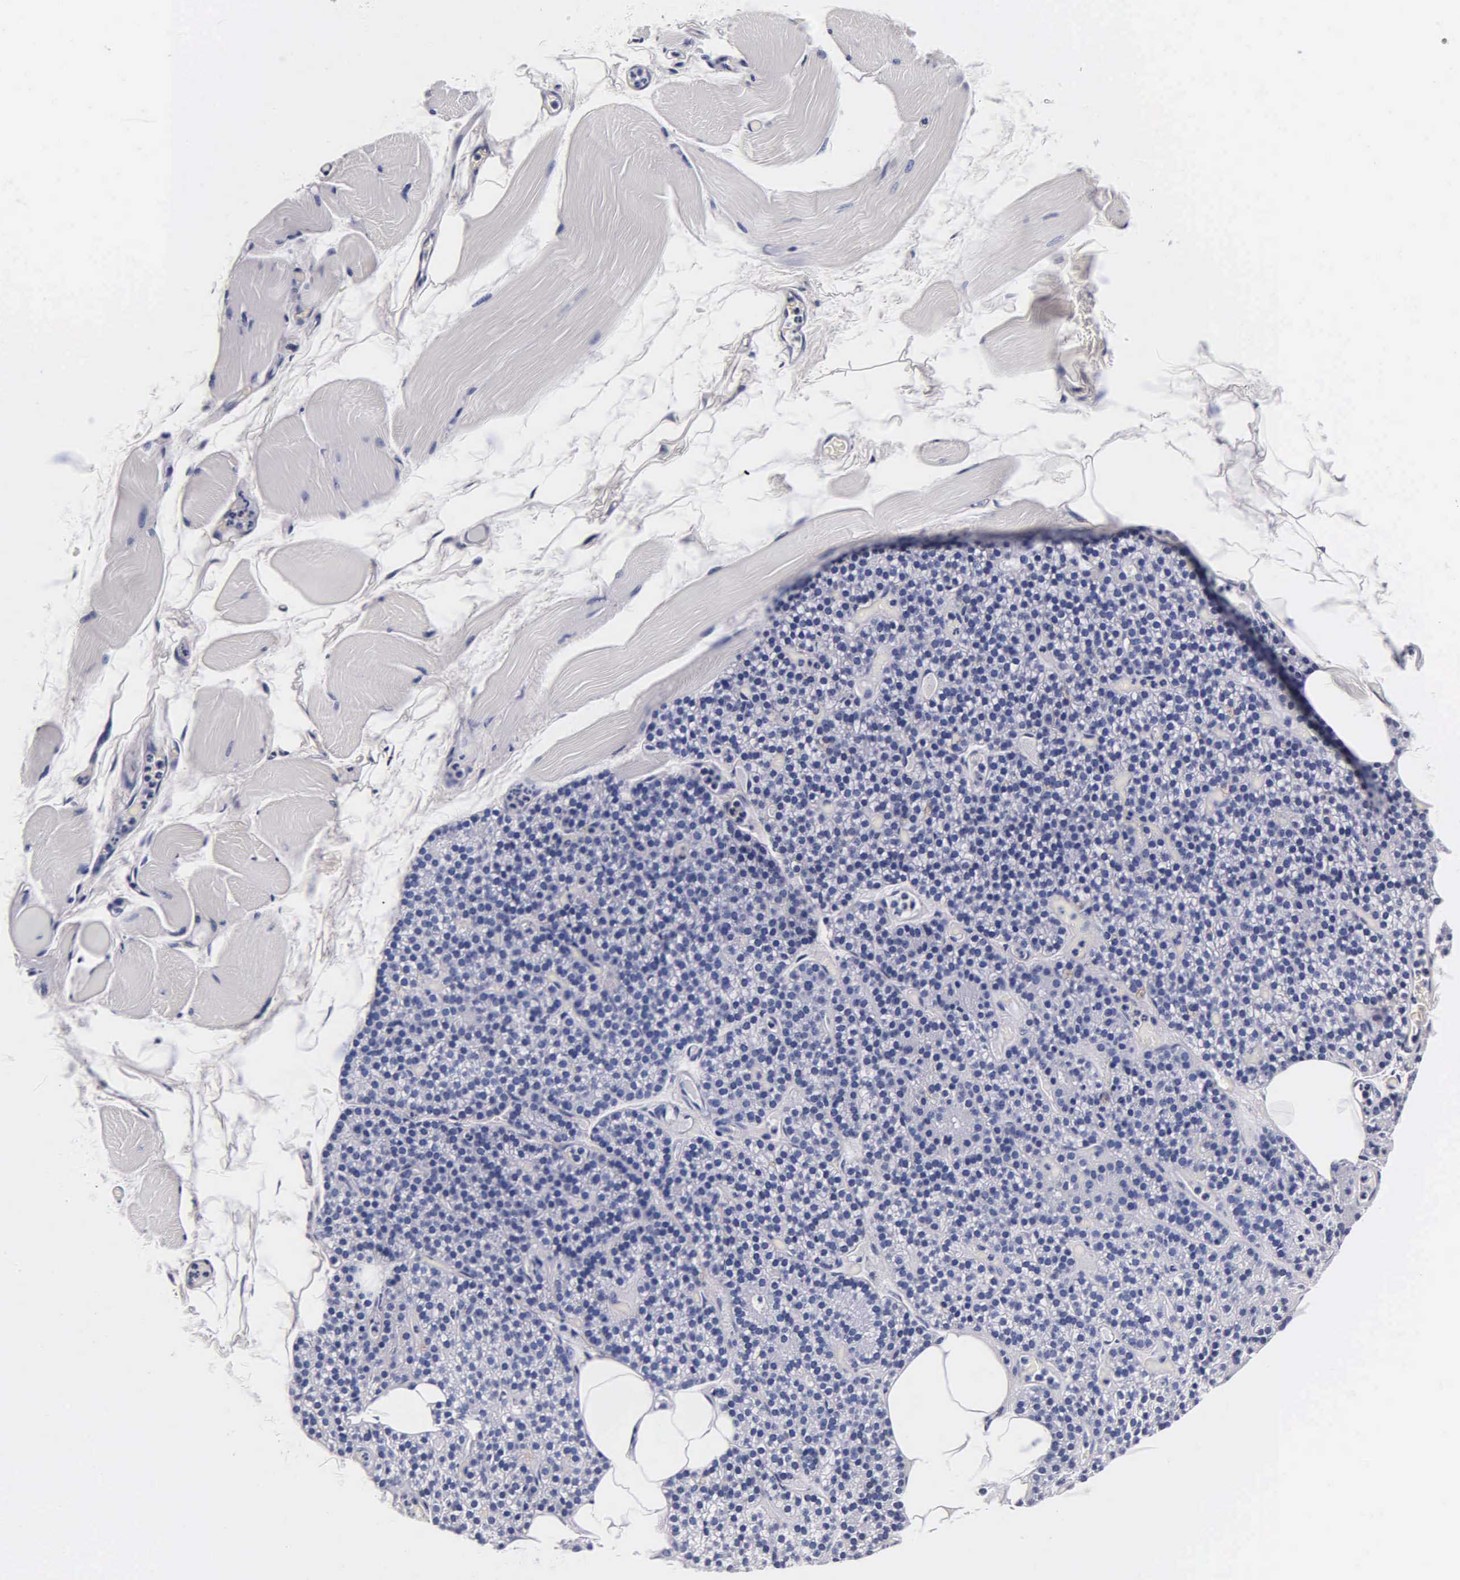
{"staining": {"intensity": "negative", "quantity": "none", "location": "none"}, "tissue": "skeletal muscle", "cell_type": "Myocytes", "image_type": "normal", "snomed": [{"axis": "morphology", "description": "Normal tissue, NOS"}, {"axis": "topography", "description": "Skeletal muscle"}, {"axis": "topography", "description": "Parathyroid gland"}], "caption": "High magnification brightfield microscopy of normal skeletal muscle stained with DAB (3,3'-diaminobenzidine) (brown) and counterstained with hematoxylin (blue): myocytes show no significant expression. (Brightfield microscopy of DAB (3,3'-diaminobenzidine) IHC at high magnification).", "gene": "INS", "patient": {"sex": "female", "age": 37}}